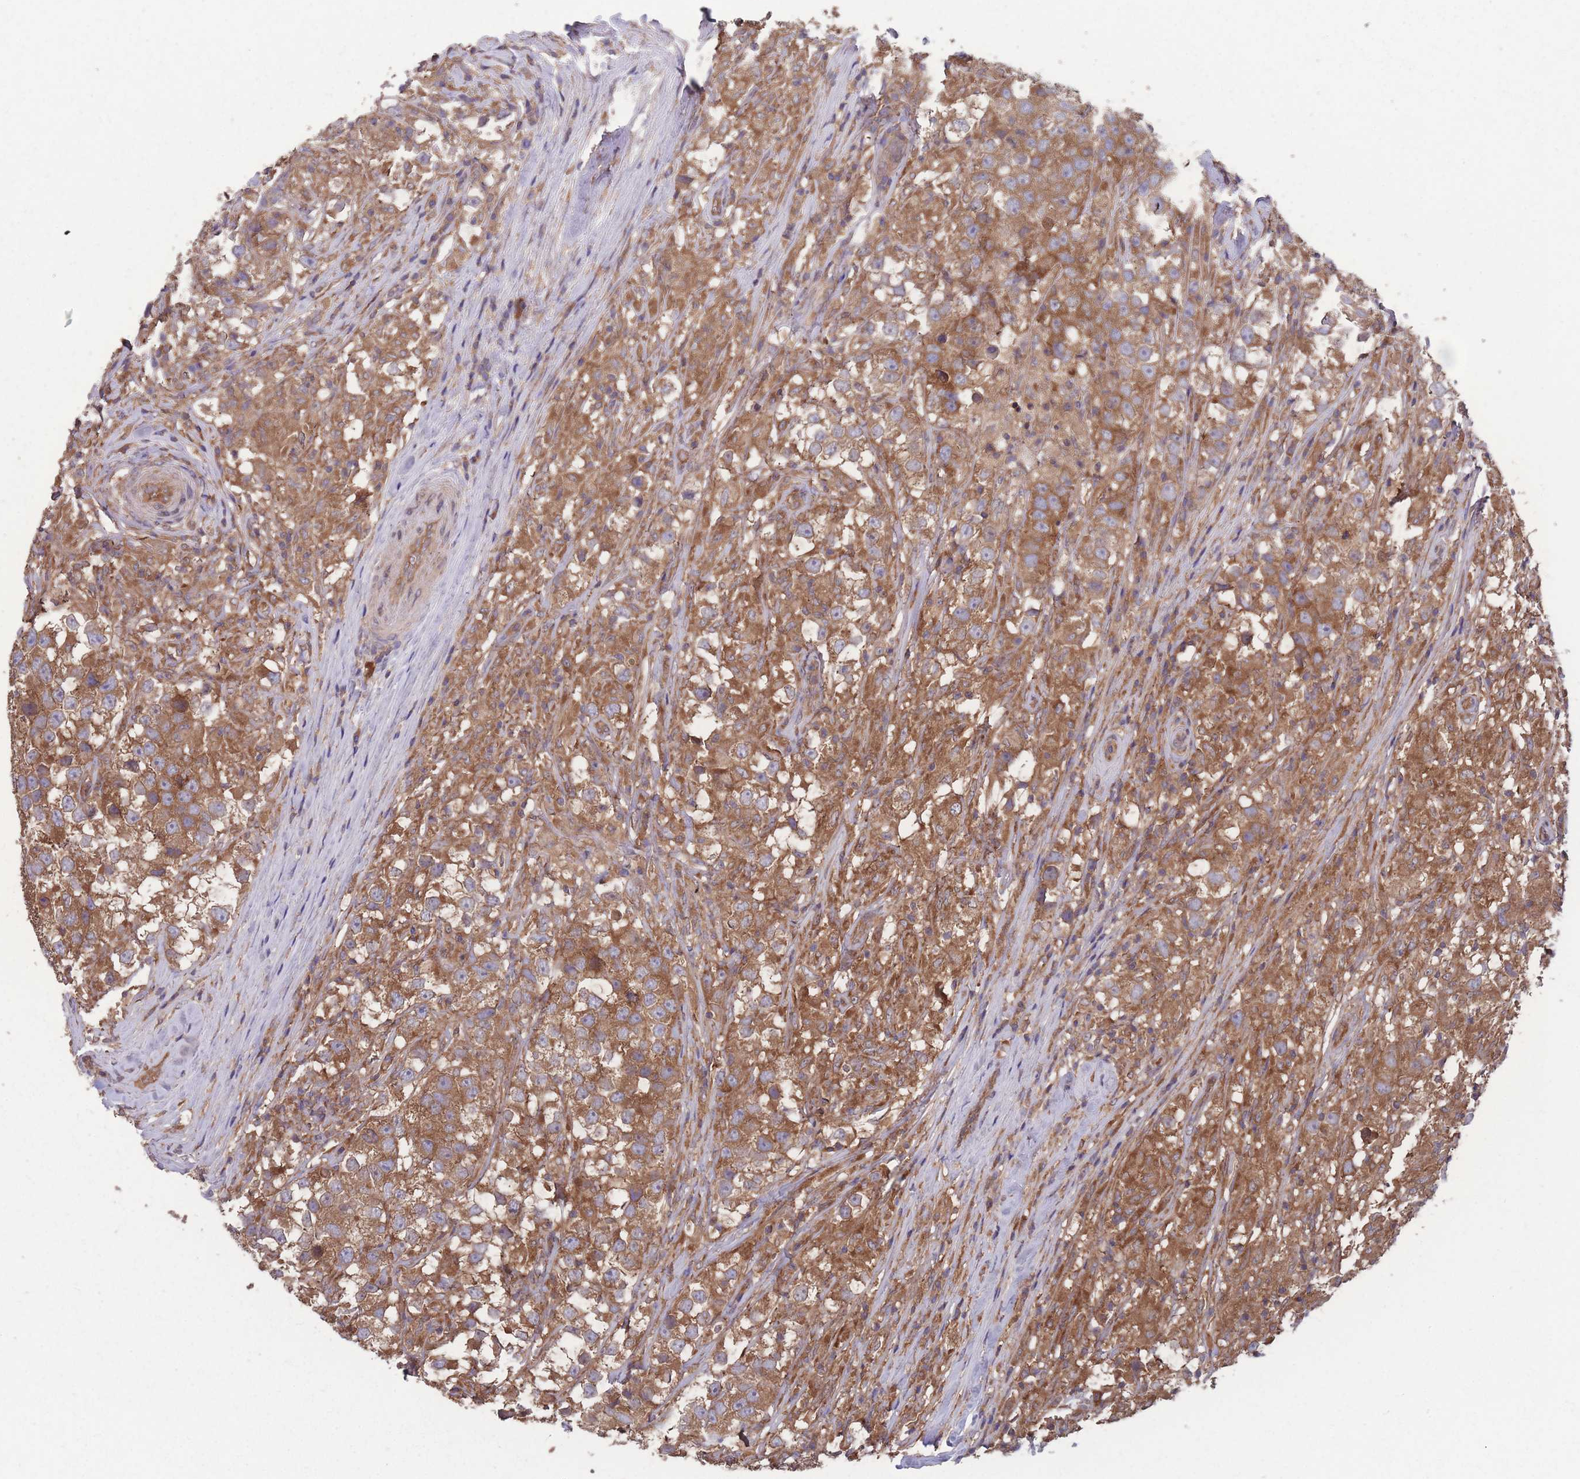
{"staining": {"intensity": "moderate", "quantity": ">75%", "location": "cytoplasmic/membranous"}, "tissue": "testis cancer", "cell_type": "Tumor cells", "image_type": "cancer", "snomed": [{"axis": "morphology", "description": "Seminoma, NOS"}, {"axis": "topography", "description": "Testis"}], "caption": "Immunohistochemistry micrograph of testis seminoma stained for a protein (brown), which displays medium levels of moderate cytoplasmic/membranous positivity in approximately >75% of tumor cells.", "gene": "ZPR1", "patient": {"sex": "male", "age": 46}}